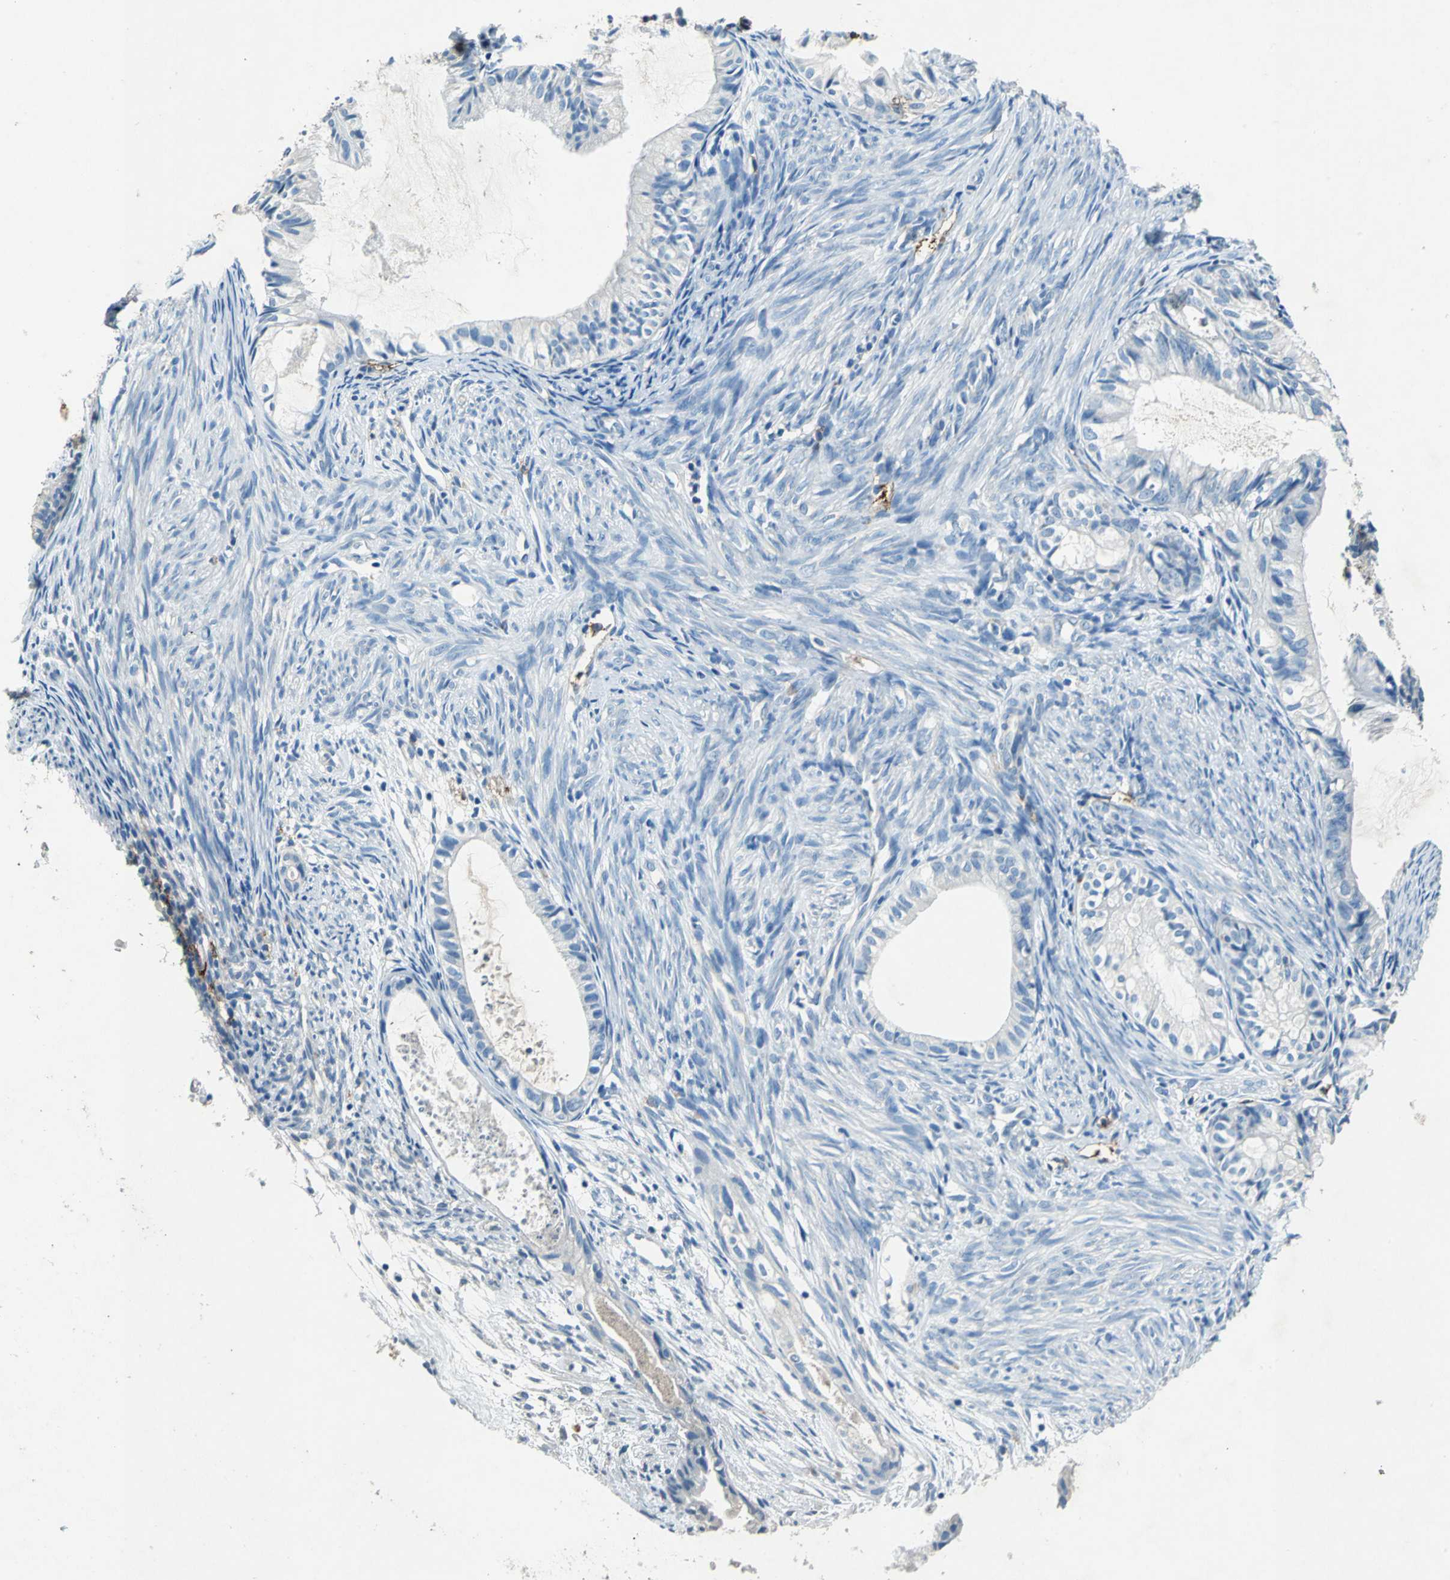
{"staining": {"intensity": "negative", "quantity": "none", "location": "none"}, "tissue": "cervical cancer", "cell_type": "Tumor cells", "image_type": "cancer", "snomed": [{"axis": "morphology", "description": "Normal tissue, NOS"}, {"axis": "morphology", "description": "Adenocarcinoma, NOS"}, {"axis": "topography", "description": "Cervix"}, {"axis": "topography", "description": "Endometrium"}], "caption": "Adenocarcinoma (cervical) was stained to show a protein in brown. There is no significant staining in tumor cells. (Brightfield microscopy of DAB IHC at high magnification).", "gene": "RPS13", "patient": {"sex": "female", "age": 86}}